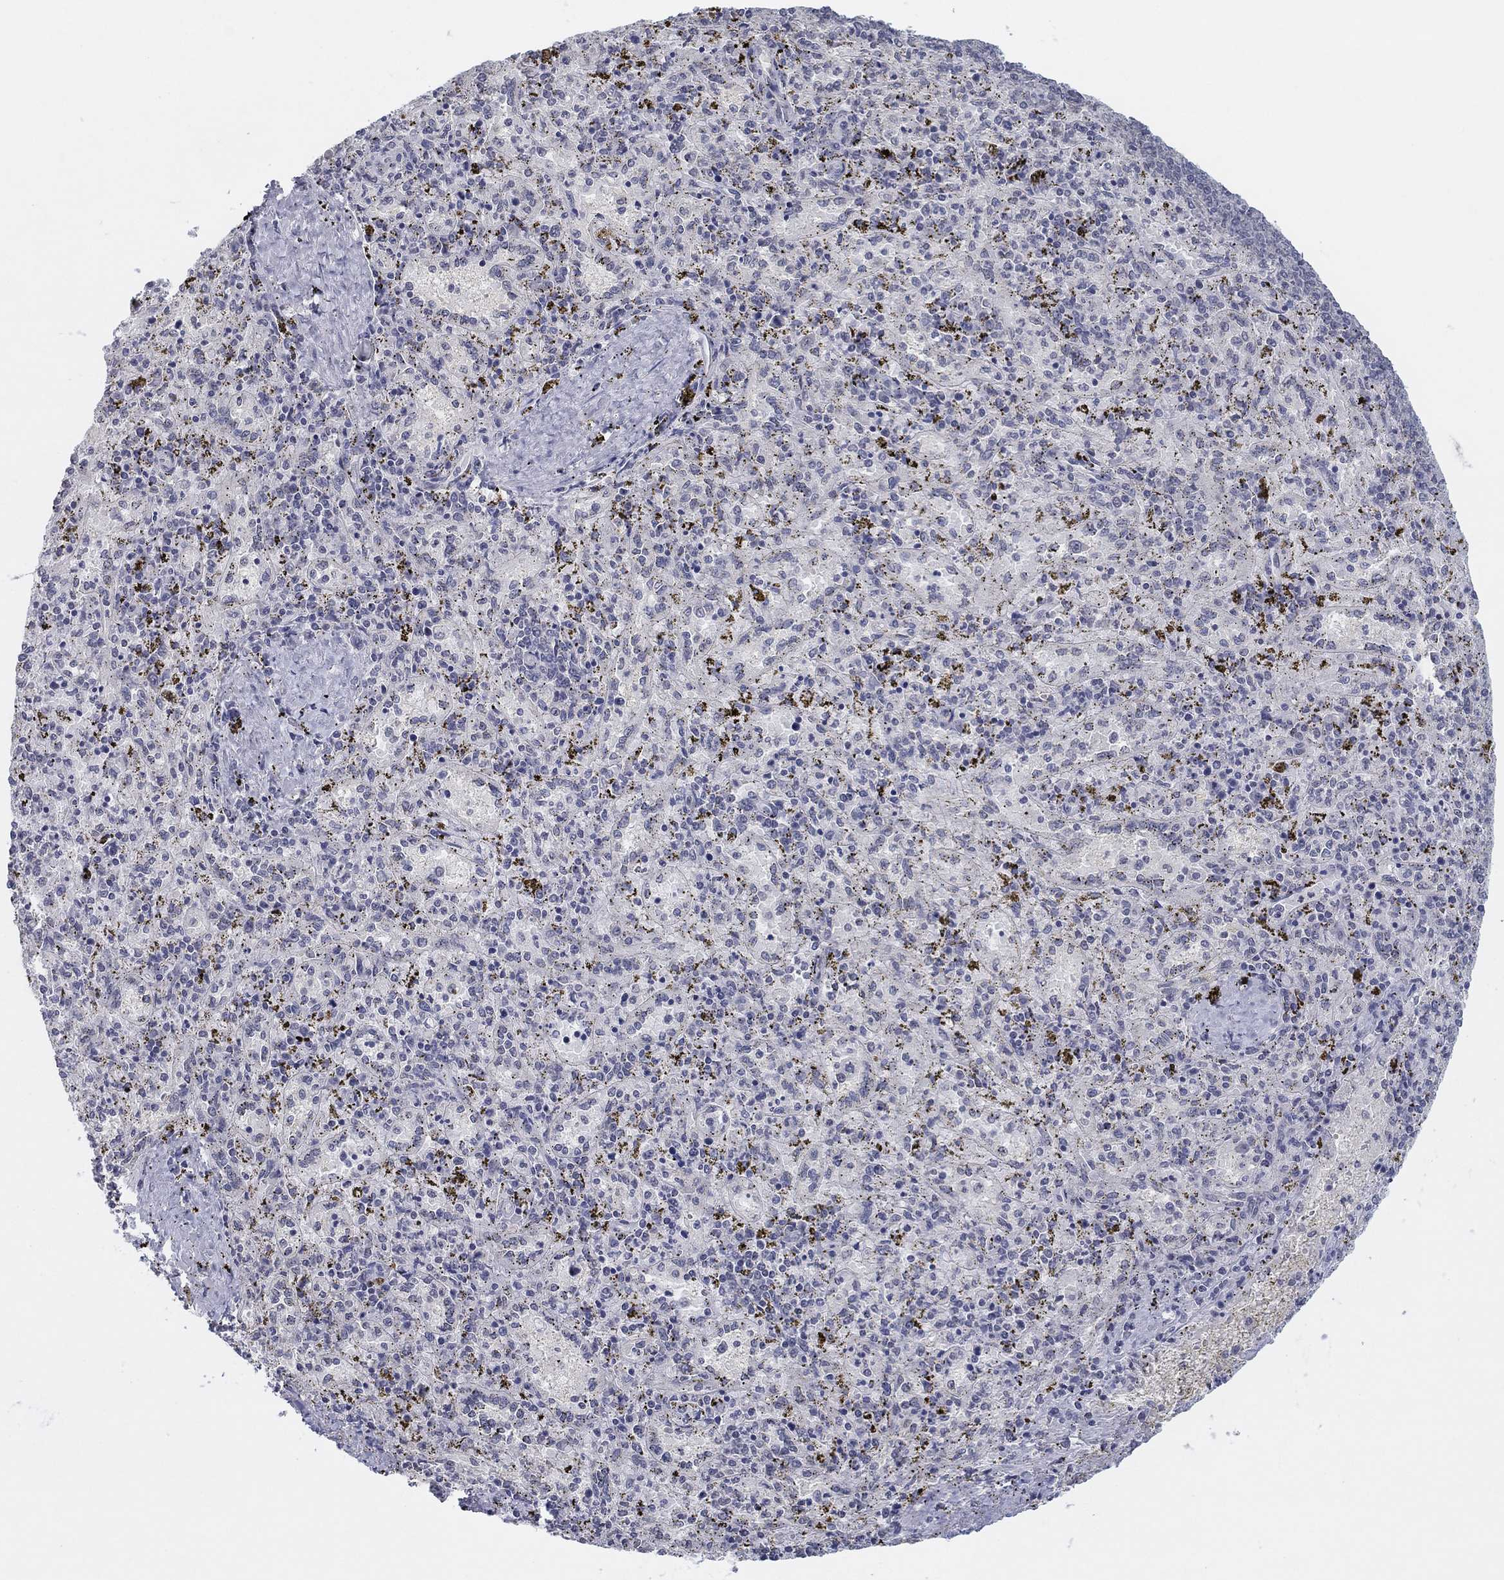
{"staining": {"intensity": "negative", "quantity": "none", "location": "none"}, "tissue": "spleen", "cell_type": "Cells in red pulp", "image_type": "normal", "snomed": [{"axis": "morphology", "description": "Normal tissue, NOS"}, {"axis": "topography", "description": "Spleen"}], "caption": "IHC photomicrograph of benign spleen: spleen stained with DAB (3,3'-diaminobenzidine) exhibits no significant protein staining in cells in red pulp.", "gene": "SLC22A2", "patient": {"sex": "female", "age": 50}}